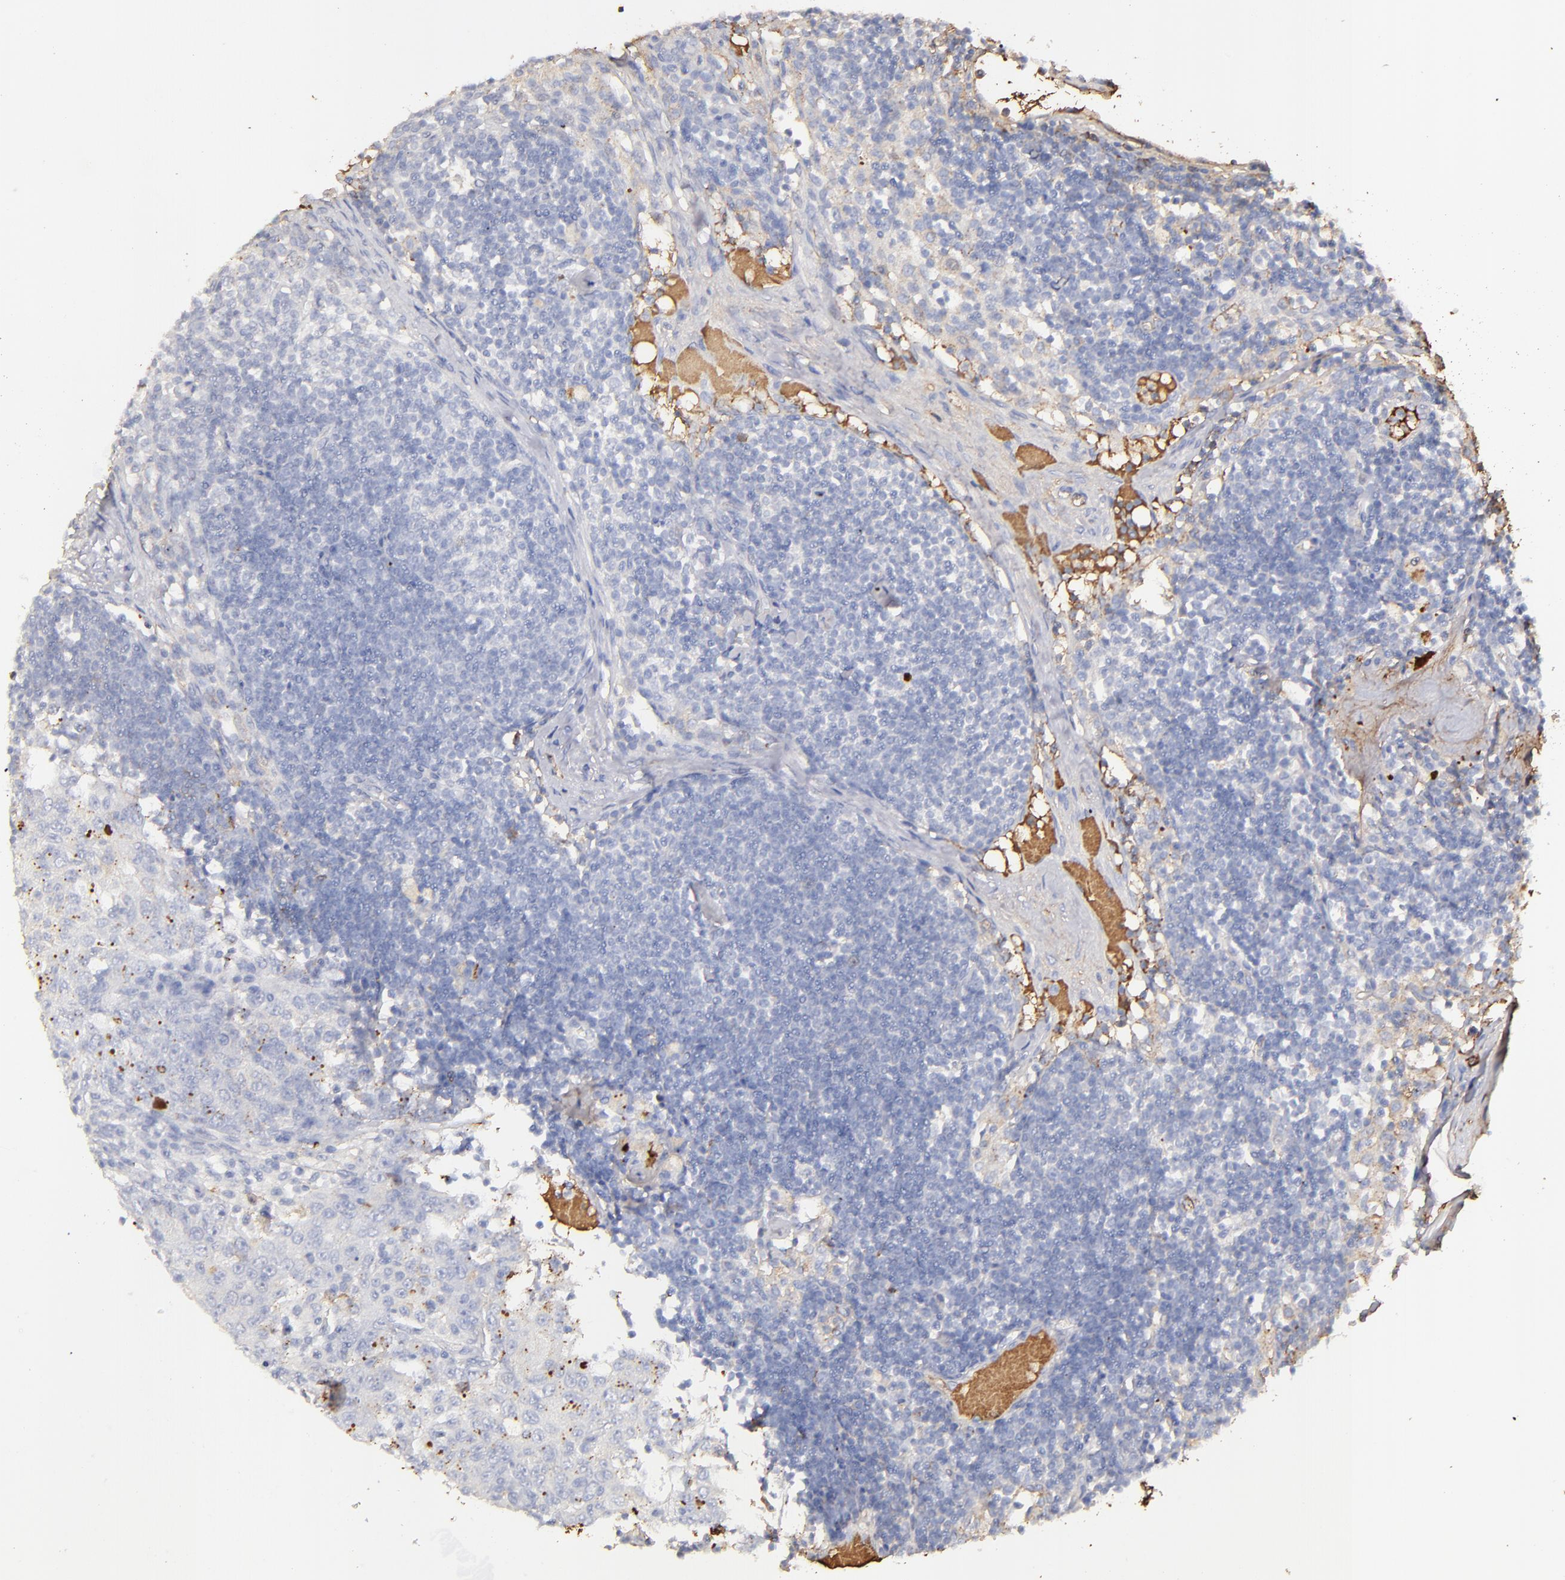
{"staining": {"intensity": "negative", "quantity": "none", "location": "none"}, "tissue": "lymph node", "cell_type": "Non-germinal center cells", "image_type": "normal", "snomed": [{"axis": "morphology", "description": "Normal tissue, NOS"}, {"axis": "topography", "description": "Lymph node"}], "caption": "The histopathology image demonstrates no significant staining in non-germinal center cells of lymph node.", "gene": "FGB", "patient": {"sex": "female", "age": 42}}